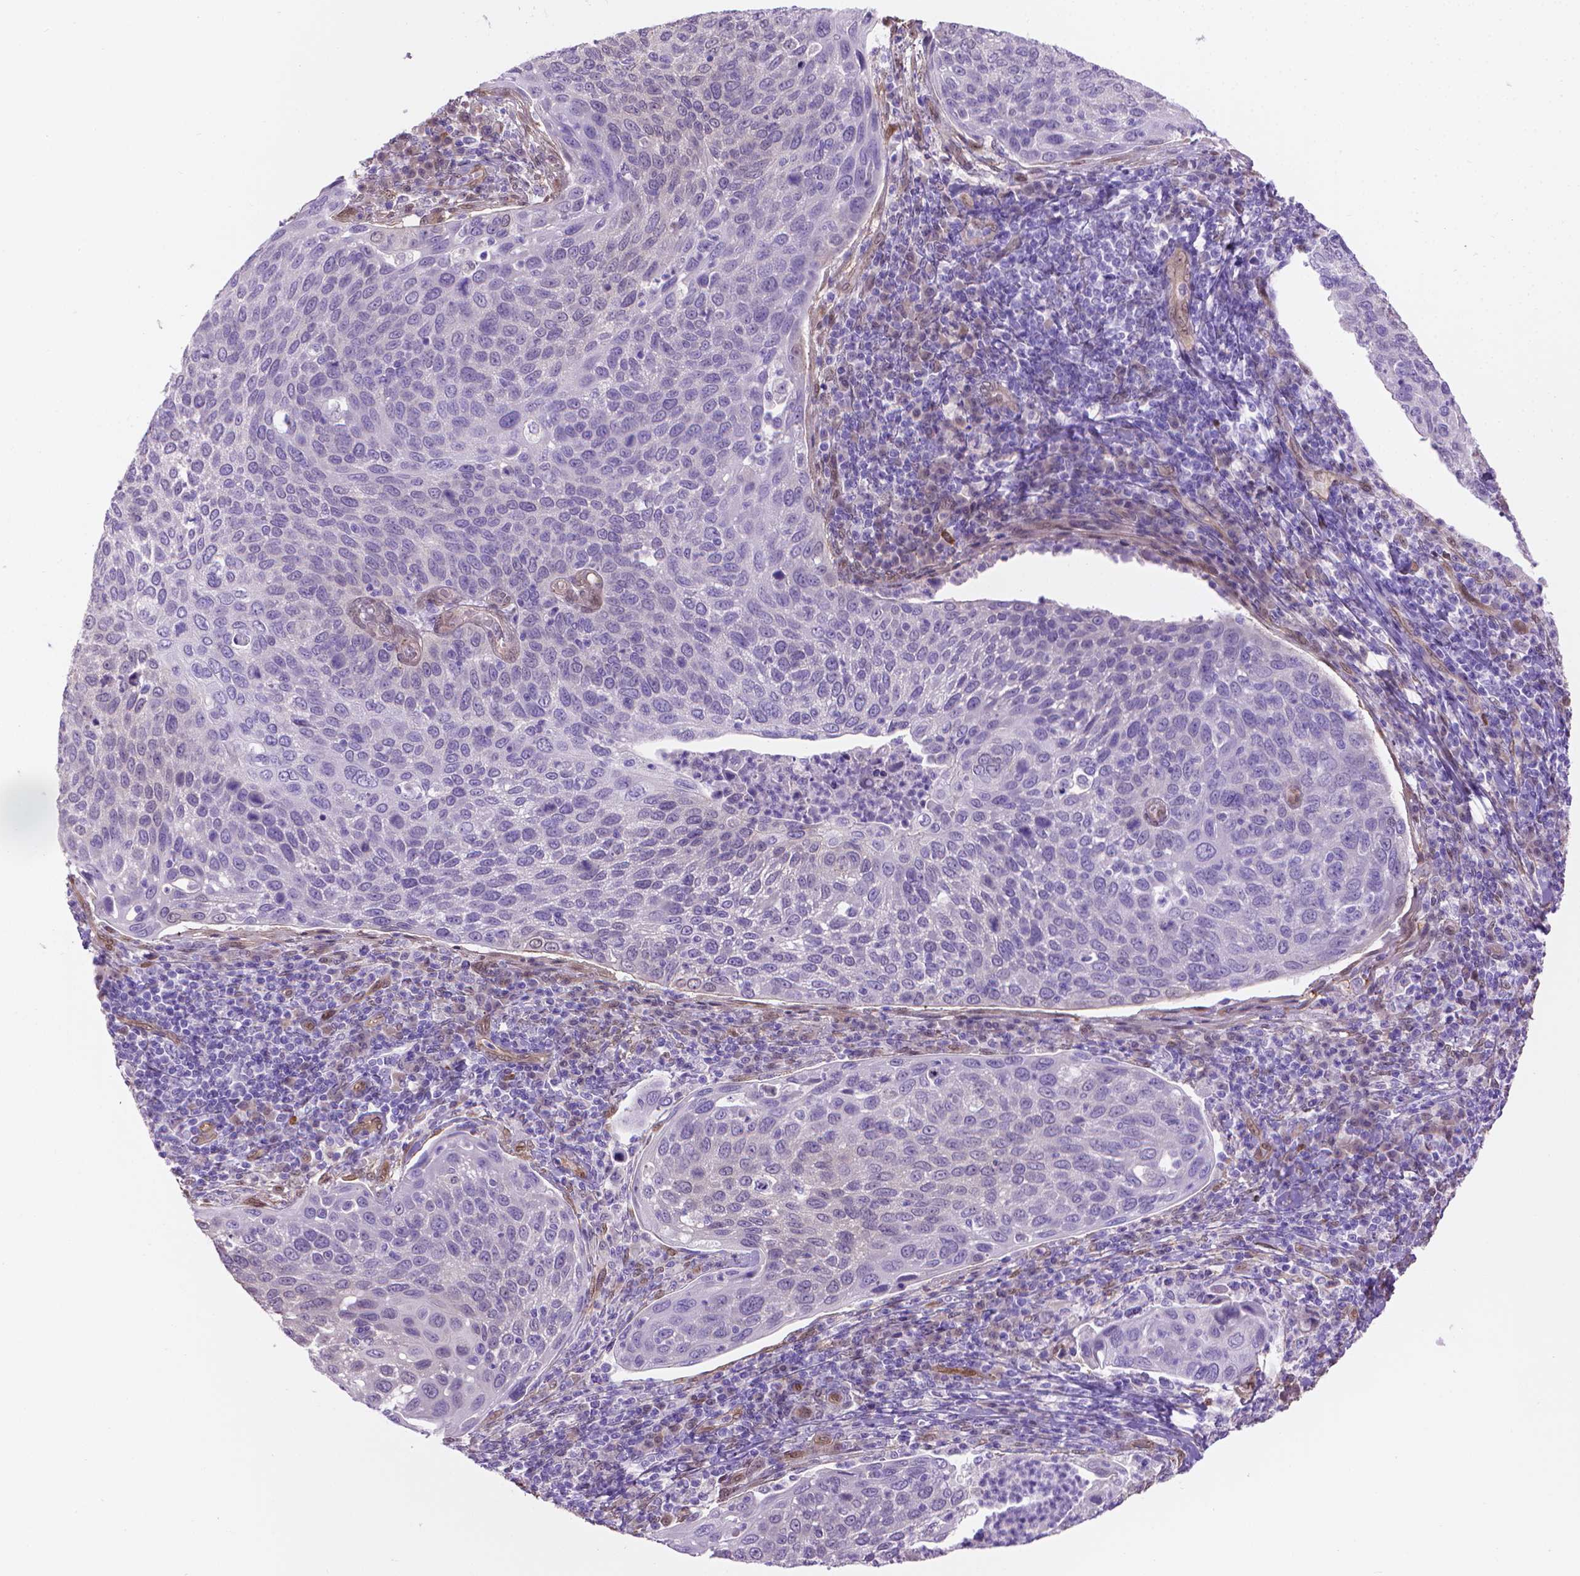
{"staining": {"intensity": "negative", "quantity": "none", "location": "none"}, "tissue": "cervical cancer", "cell_type": "Tumor cells", "image_type": "cancer", "snomed": [{"axis": "morphology", "description": "Squamous cell carcinoma, NOS"}, {"axis": "topography", "description": "Cervix"}], "caption": "Image shows no significant protein positivity in tumor cells of cervical cancer (squamous cell carcinoma).", "gene": "CLIC4", "patient": {"sex": "female", "age": 54}}